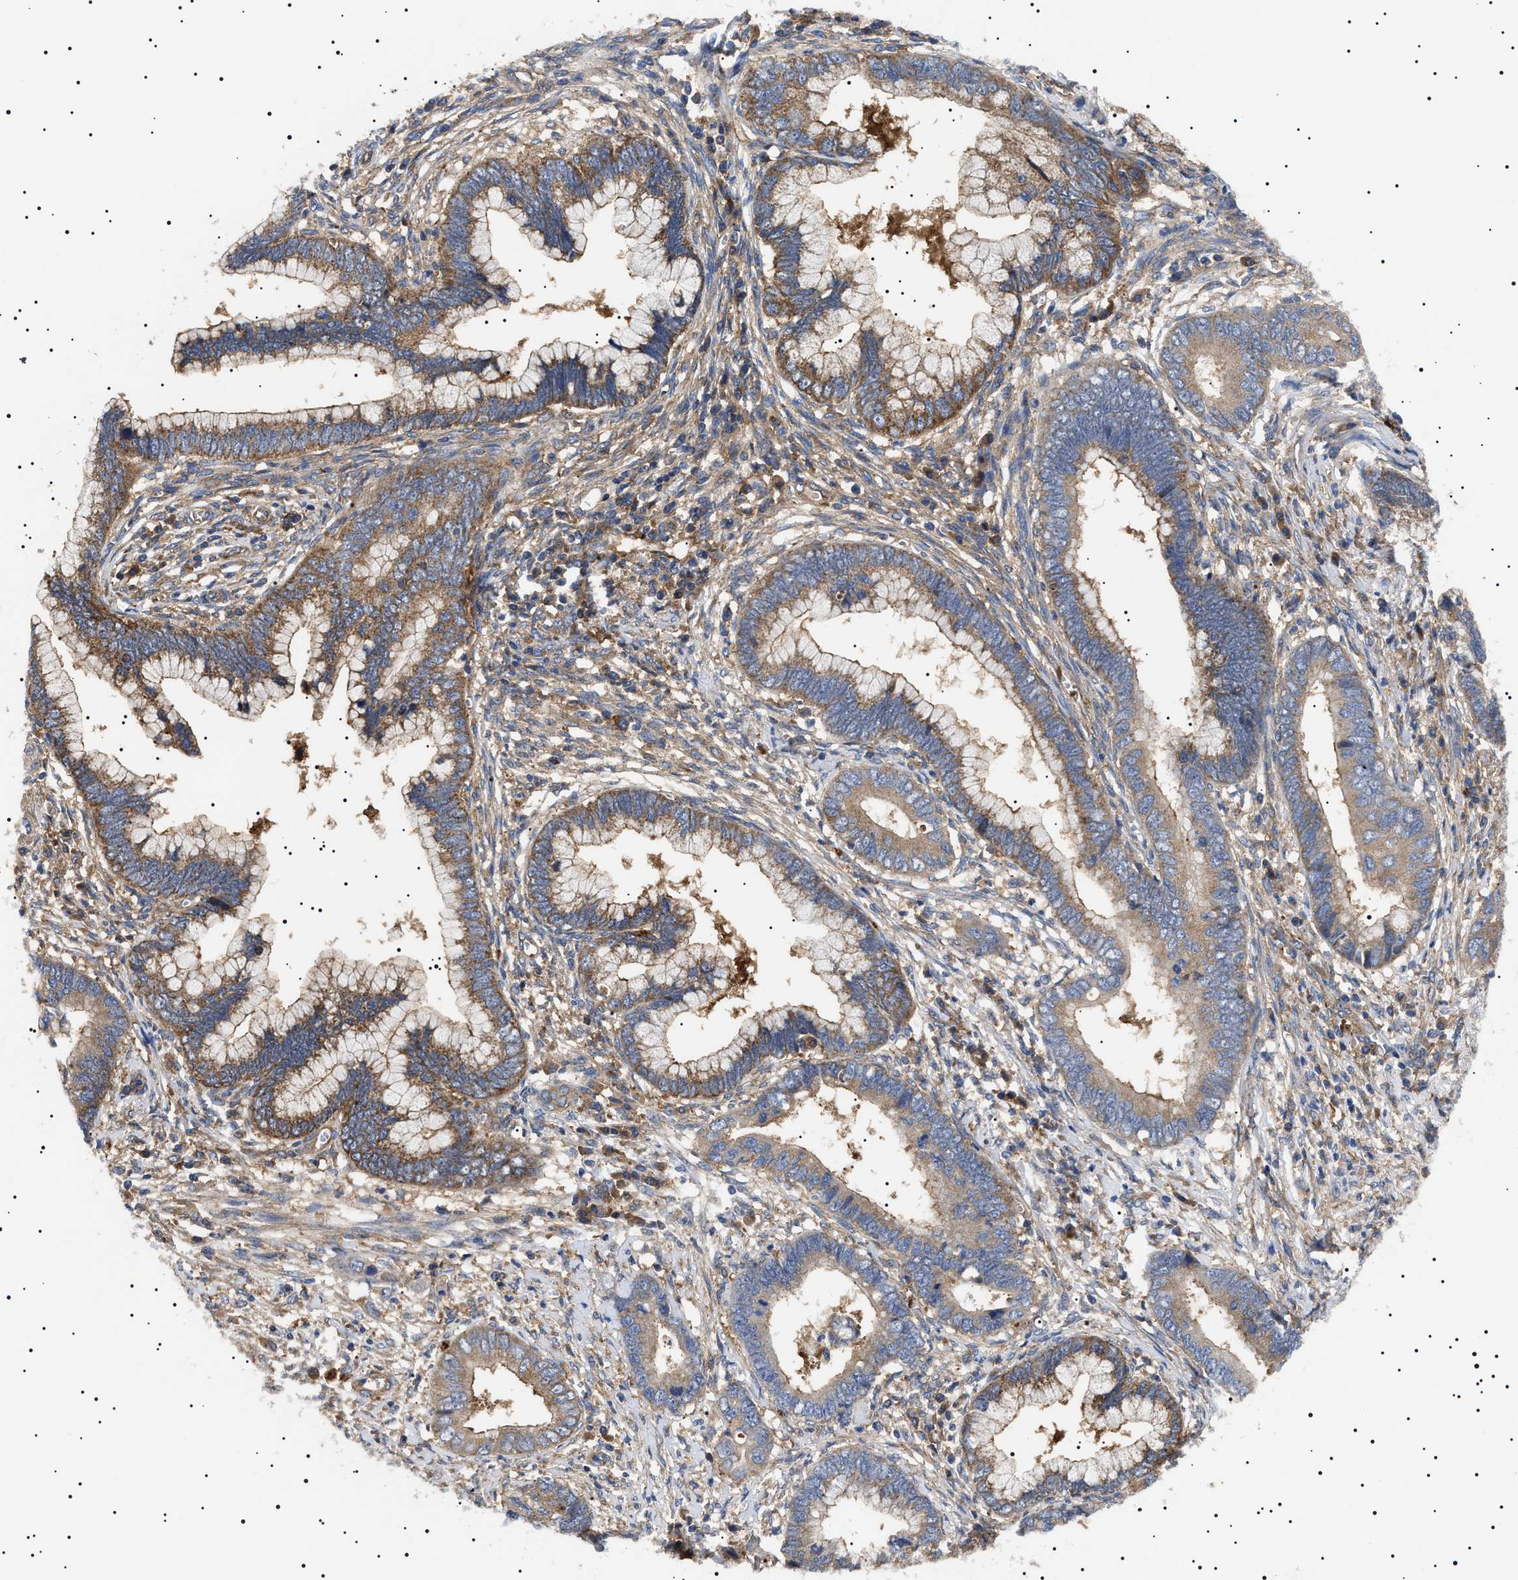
{"staining": {"intensity": "moderate", "quantity": ">75%", "location": "cytoplasmic/membranous"}, "tissue": "cervical cancer", "cell_type": "Tumor cells", "image_type": "cancer", "snomed": [{"axis": "morphology", "description": "Adenocarcinoma, NOS"}, {"axis": "topography", "description": "Cervix"}], "caption": "Immunohistochemical staining of cervical adenocarcinoma reveals medium levels of moderate cytoplasmic/membranous protein positivity in approximately >75% of tumor cells. (brown staining indicates protein expression, while blue staining denotes nuclei).", "gene": "TPP2", "patient": {"sex": "female", "age": 44}}